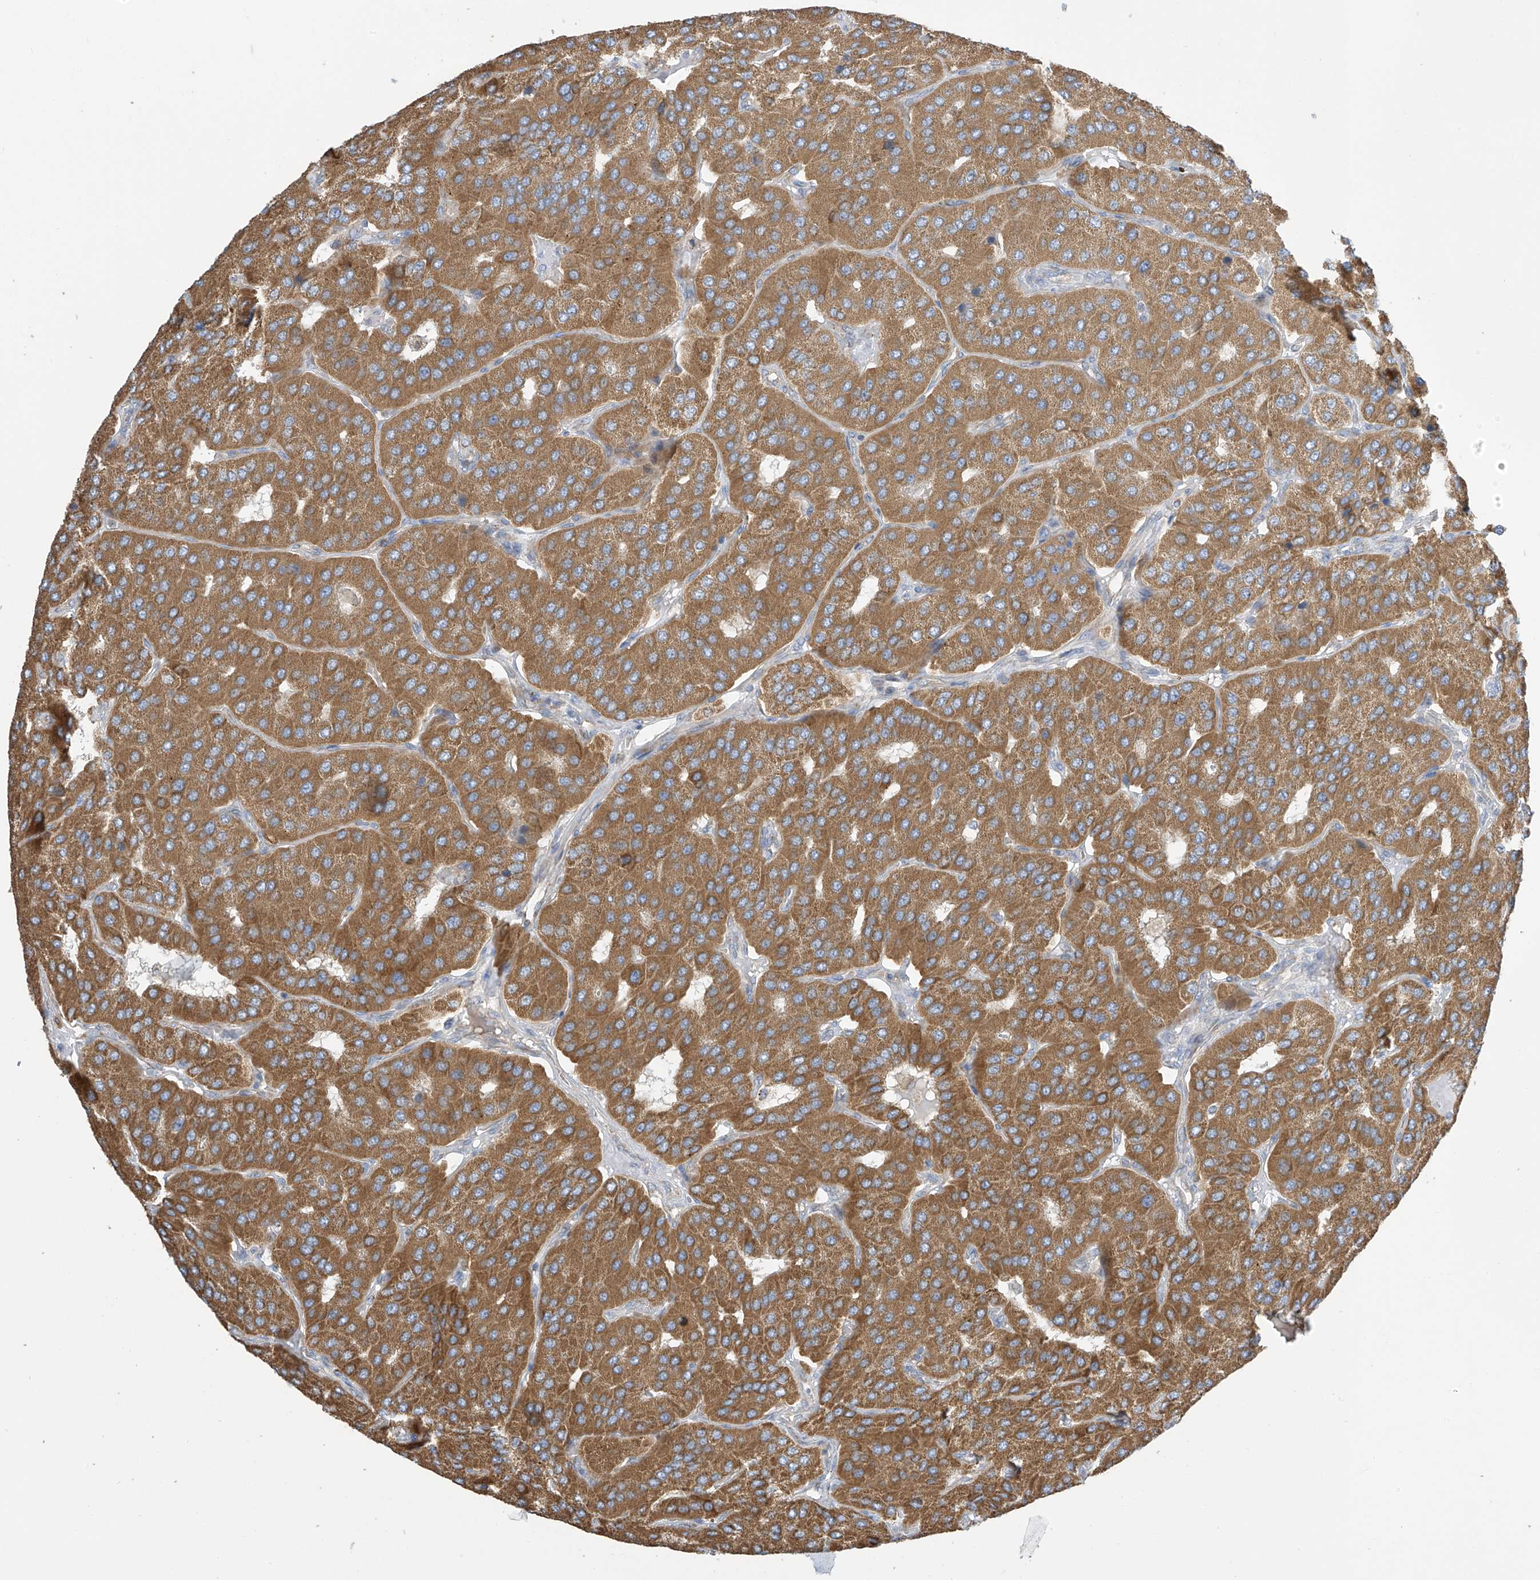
{"staining": {"intensity": "moderate", "quantity": ">75%", "location": "cytoplasmic/membranous"}, "tissue": "parathyroid gland", "cell_type": "Glandular cells", "image_type": "normal", "snomed": [{"axis": "morphology", "description": "Normal tissue, NOS"}, {"axis": "morphology", "description": "Adenoma, NOS"}, {"axis": "topography", "description": "Parathyroid gland"}], "caption": "IHC micrograph of normal parathyroid gland: parathyroid gland stained using immunohistochemistry (IHC) exhibits medium levels of moderate protein expression localized specifically in the cytoplasmic/membranous of glandular cells, appearing as a cytoplasmic/membranous brown color.", "gene": "PNPT1", "patient": {"sex": "female", "age": 86}}